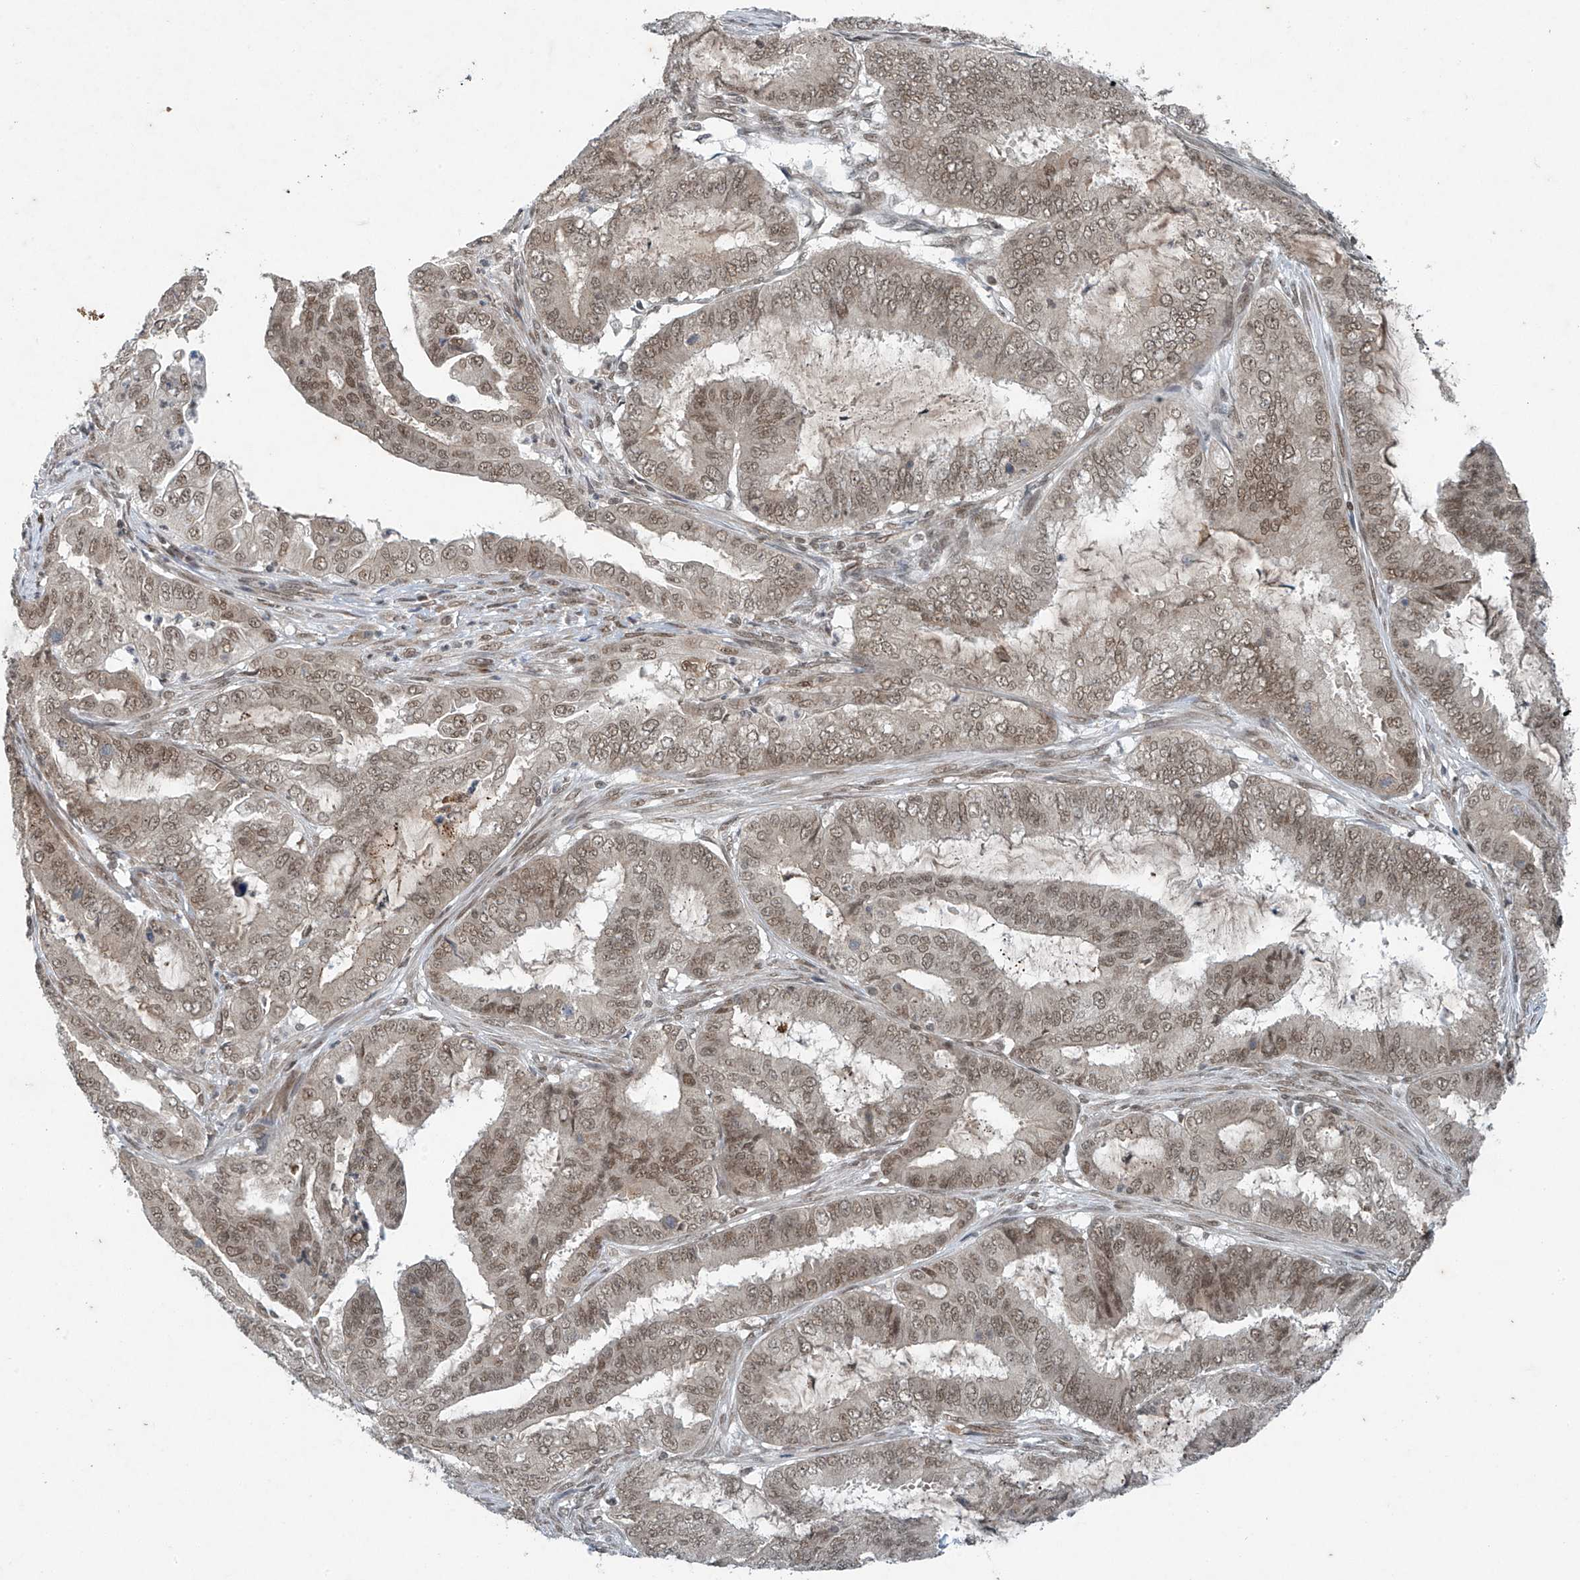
{"staining": {"intensity": "moderate", "quantity": ">75%", "location": "nuclear"}, "tissue": "endometrial cancer", "cell_type": "Tumor cells", "image_type": "cancer", "snomed": [{"axis": "morphology", "description": "Adenocarcinoma, NOS"}, {"axis": "topography", "description": "Endometrium"}], "caption": "Moderate nuclear protein positivity is identified in approximately >75% of tumor cells in endometrial cancer.", "gene": "TAF8", "patient": {"sex": "female", "age": 51}}